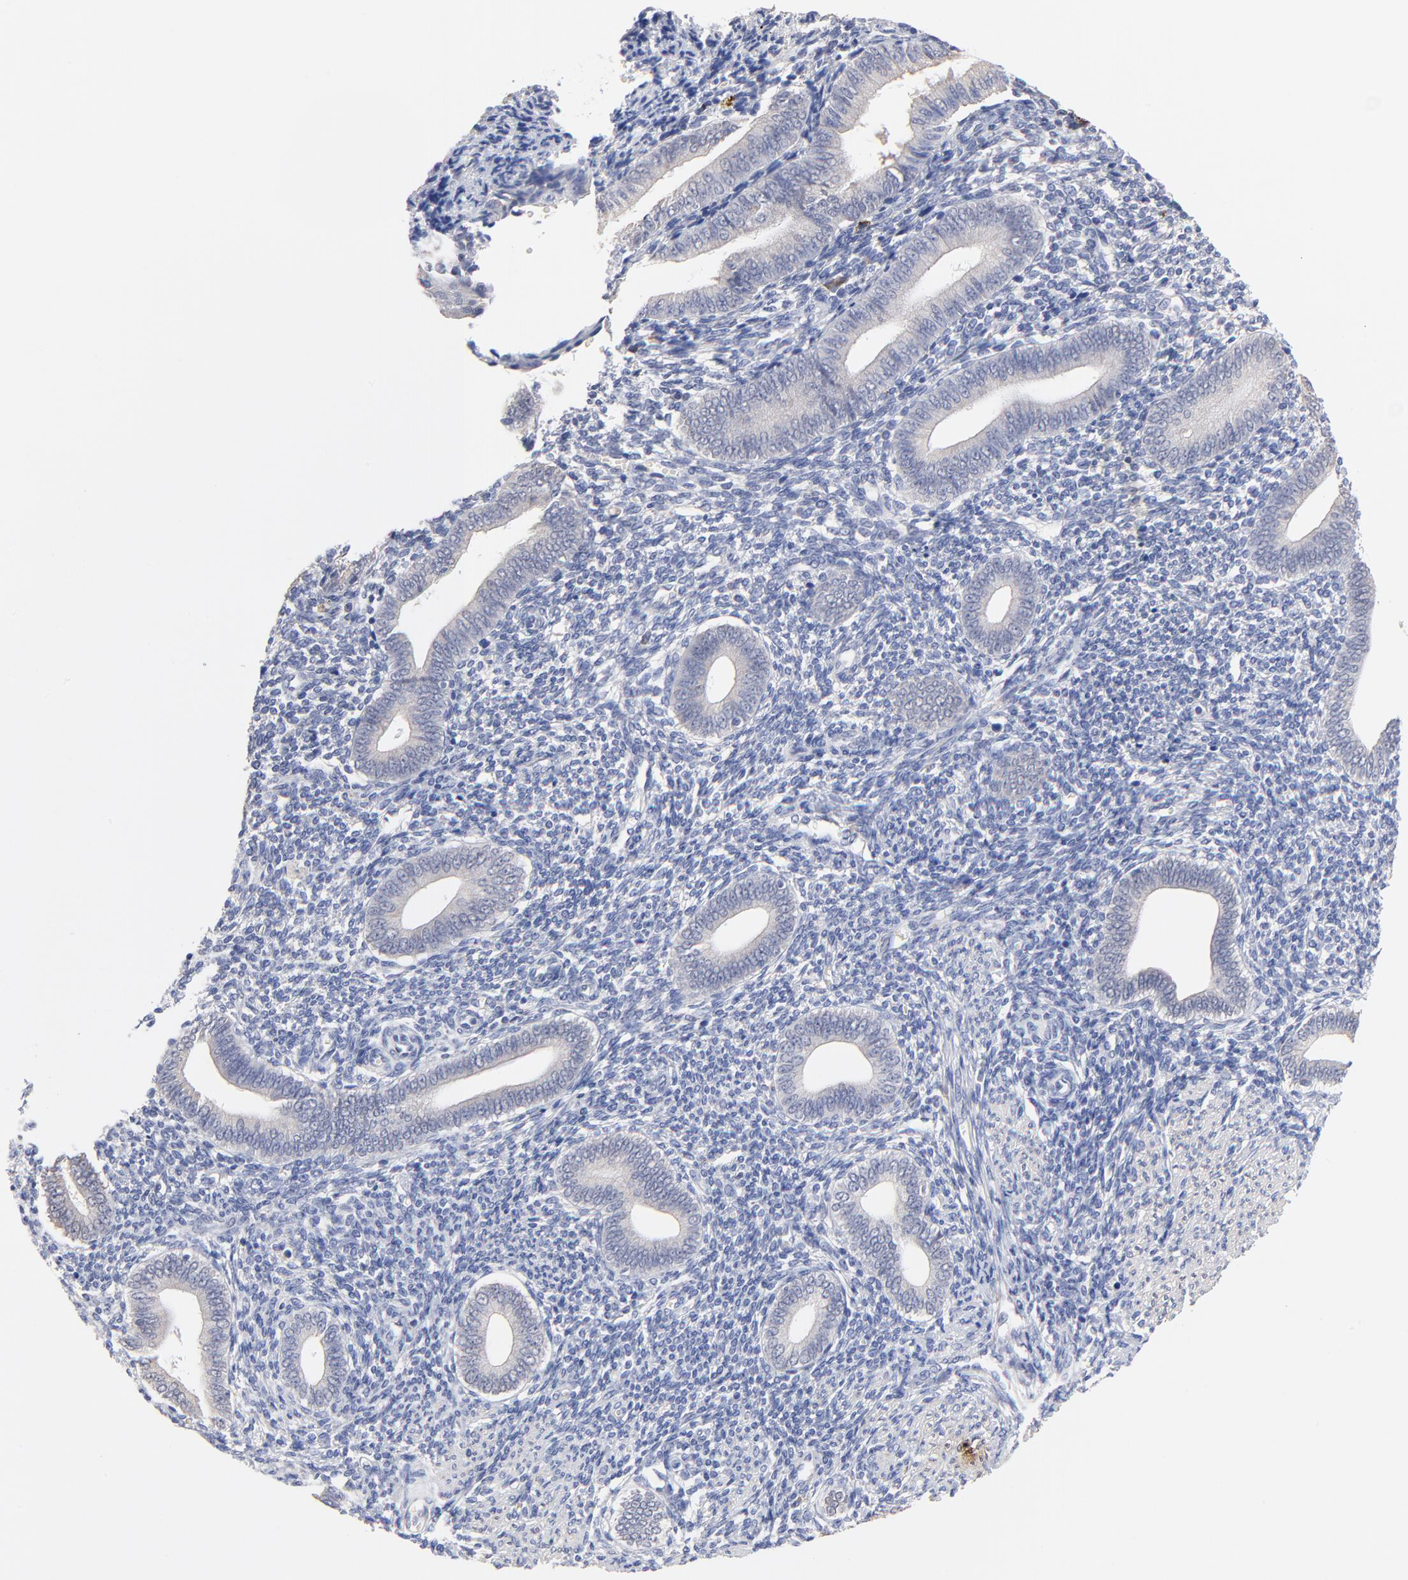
{"staining": {"intensity": "negative", "quantity": "none", "location": "none"}, "tissue": "endometrium", "cell_type": "Cells in endometrial stroma", "image_type": "normal", "snomed": [{"axis": "morphology", "description": "Normal tissue, NOS"}, {"axis": "topography", "description": "Uterus"}, {"axis": "topography", "description": "Endometrium"}], "caption": "An image of endometrium stained for a protein reveals no brown staining in cells in endometrial stroma. (DAB immunohistochemistry (IHC), high magnification).", "gene": "TWNK", "patient": {"sex": "female", "age": 33}}